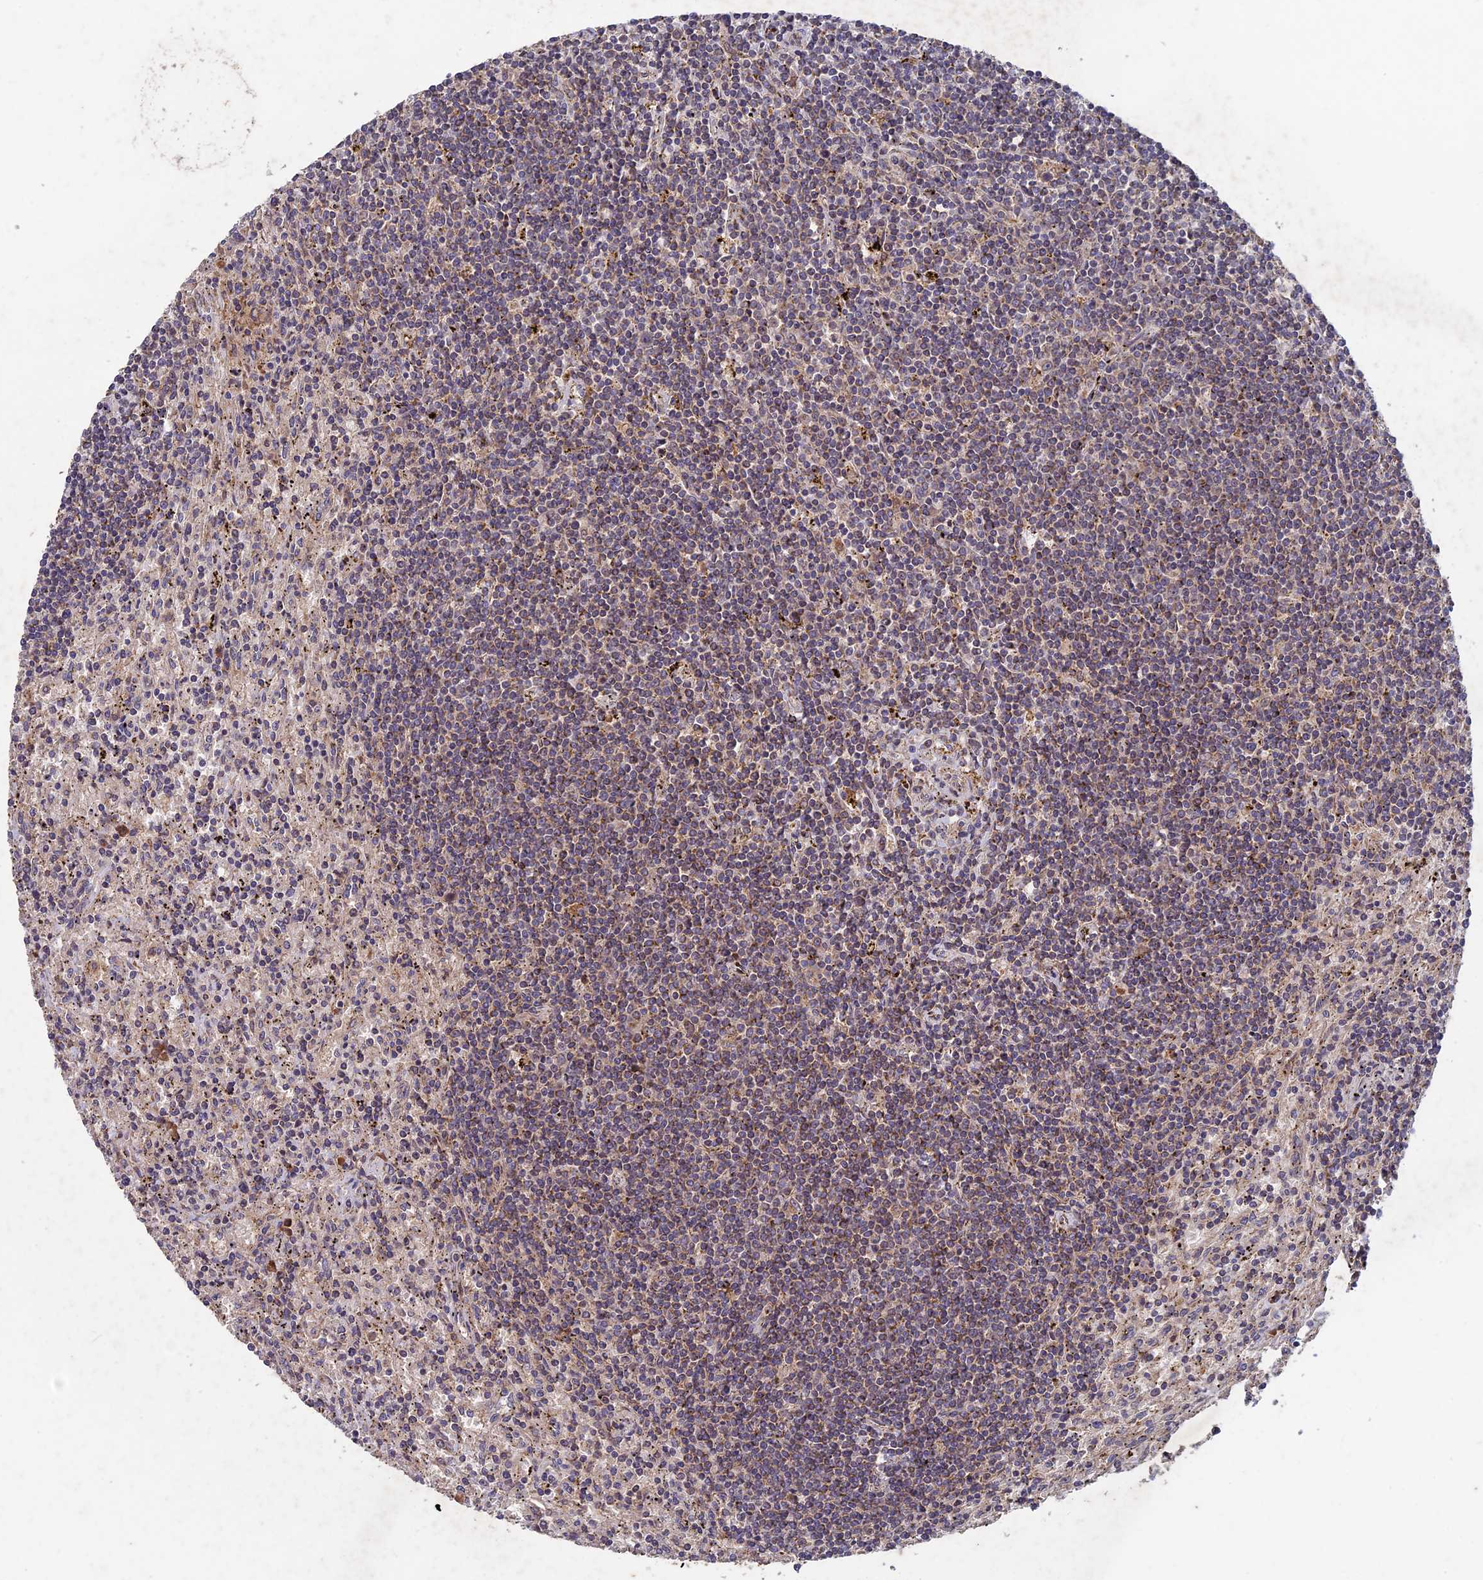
{"staining": {"intensity": "weak", "quantity": "25%-75%", "location": "cytoplasmic/membranous"}, "tissue": "lymphoma", "cell_type": "Tumor cells", "image_type": "cancer", "snomed": [{"axis": "morphology", "description": "Malignant lymphoma, non-Hodgkin's type, Low grade"}, {"axis": "topography", "description": "Spleen"}], "caption": "Low-grade malignant lymphoma, non-Hodgkin's type stained for a protein (brown) shows weak cytoplasmic/membranous positive positivity in approximately 25%-75% of tumor cells.", "gene": "RCCD1", "patient": {"sex": "male", "age": 76}}